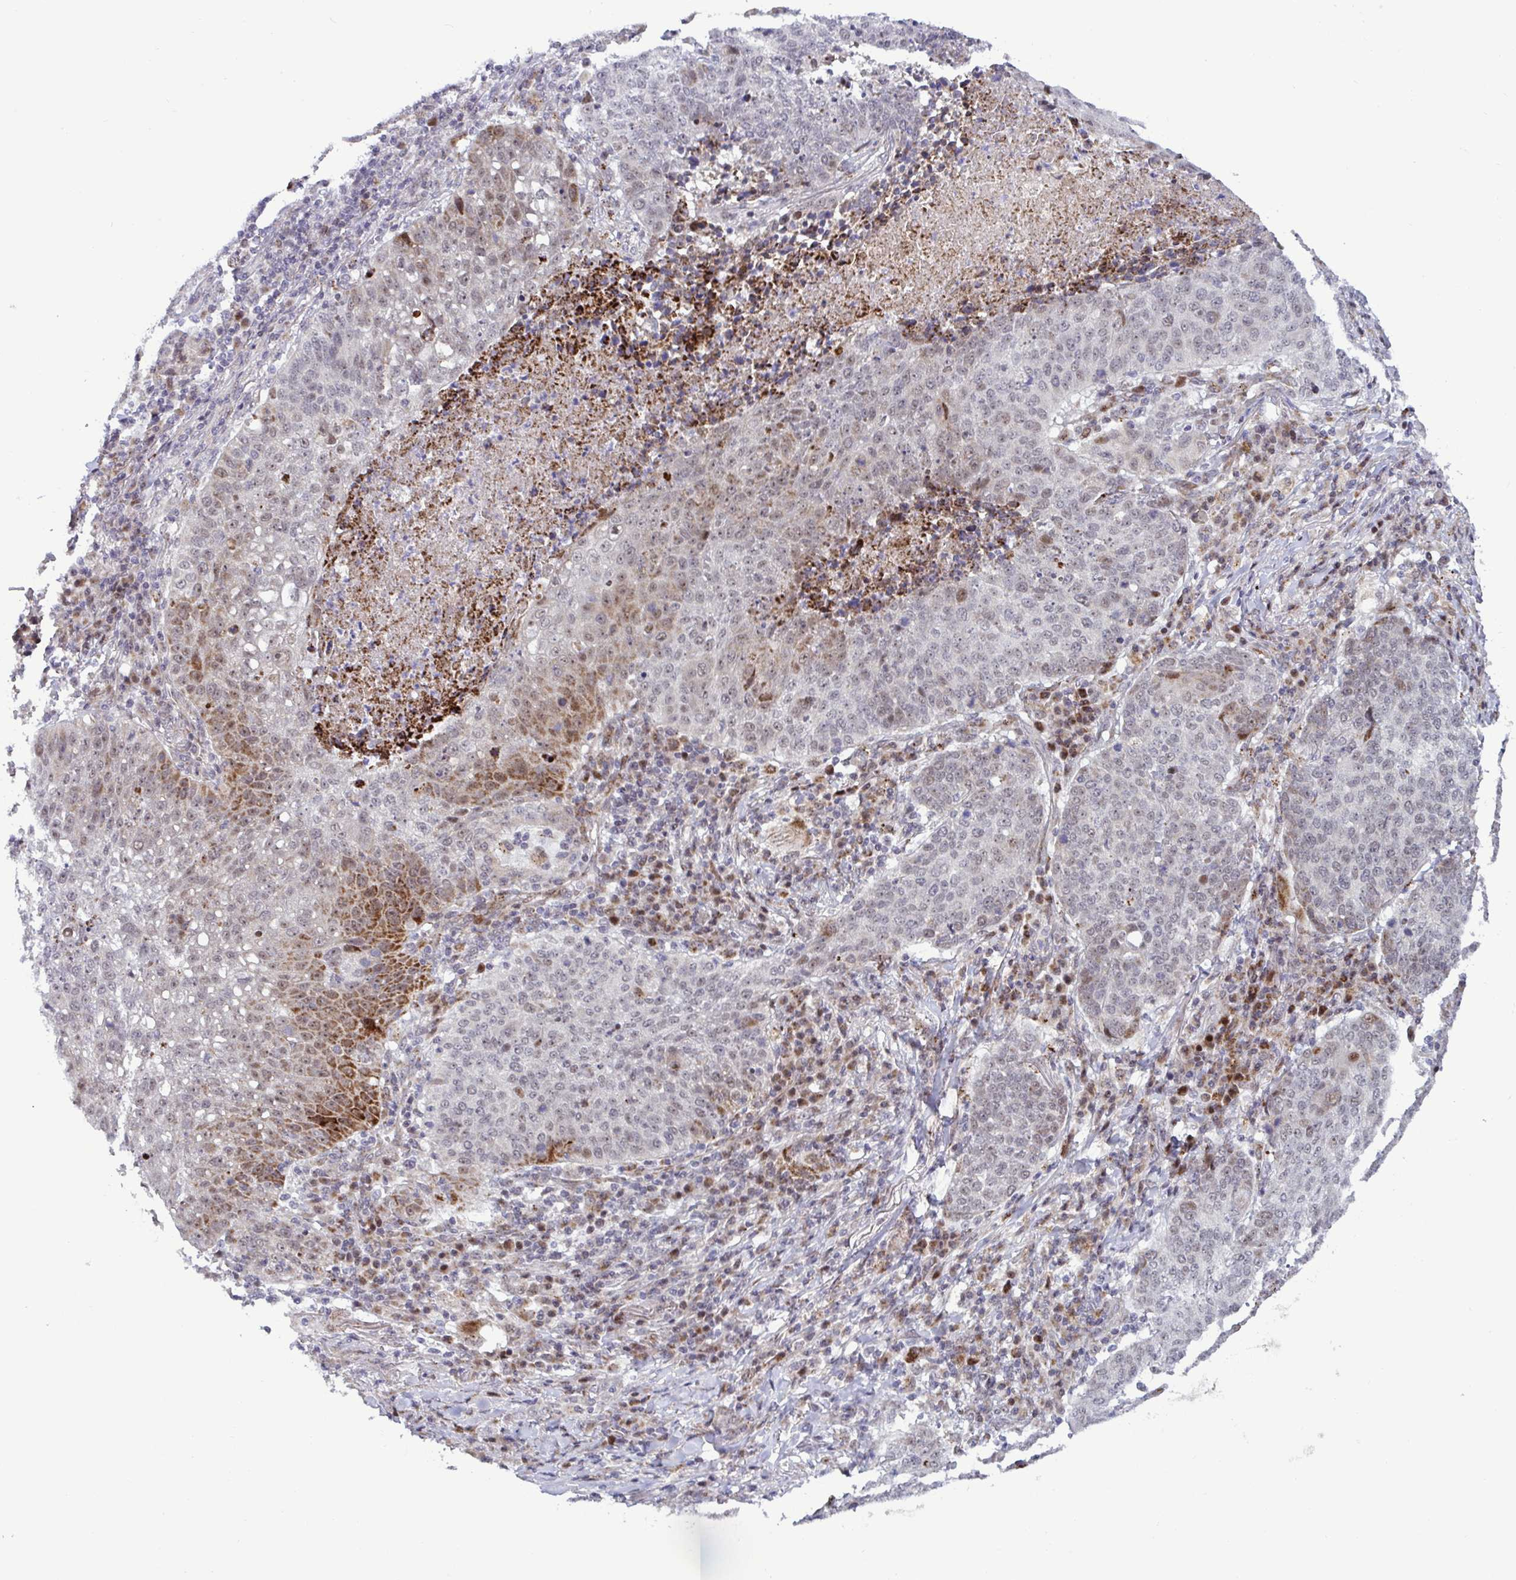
{"staining": {"intensity": "moderate", "quantity": "<25%", "location": "cytoplasmic/membranous,nuclear"}, "tissue": "lung cancer", "cell_type": "Tumor cells", "image_type": "cancer", "snomed": [{"axis": "morphology", "description": "Squamous cell carcinoma, NOS"}, {"axis": "topography", "description": "Lung"}], "caption": "This is an image of immunohistochemistry (IHC) staining of lung squamous cell carcinoma, which shows moderate positivity in the cytoplasmic/membranous and nuclear of tumor cells.", "gene": "DZIP1", "patient": {"sex": "male", "age": 63}}